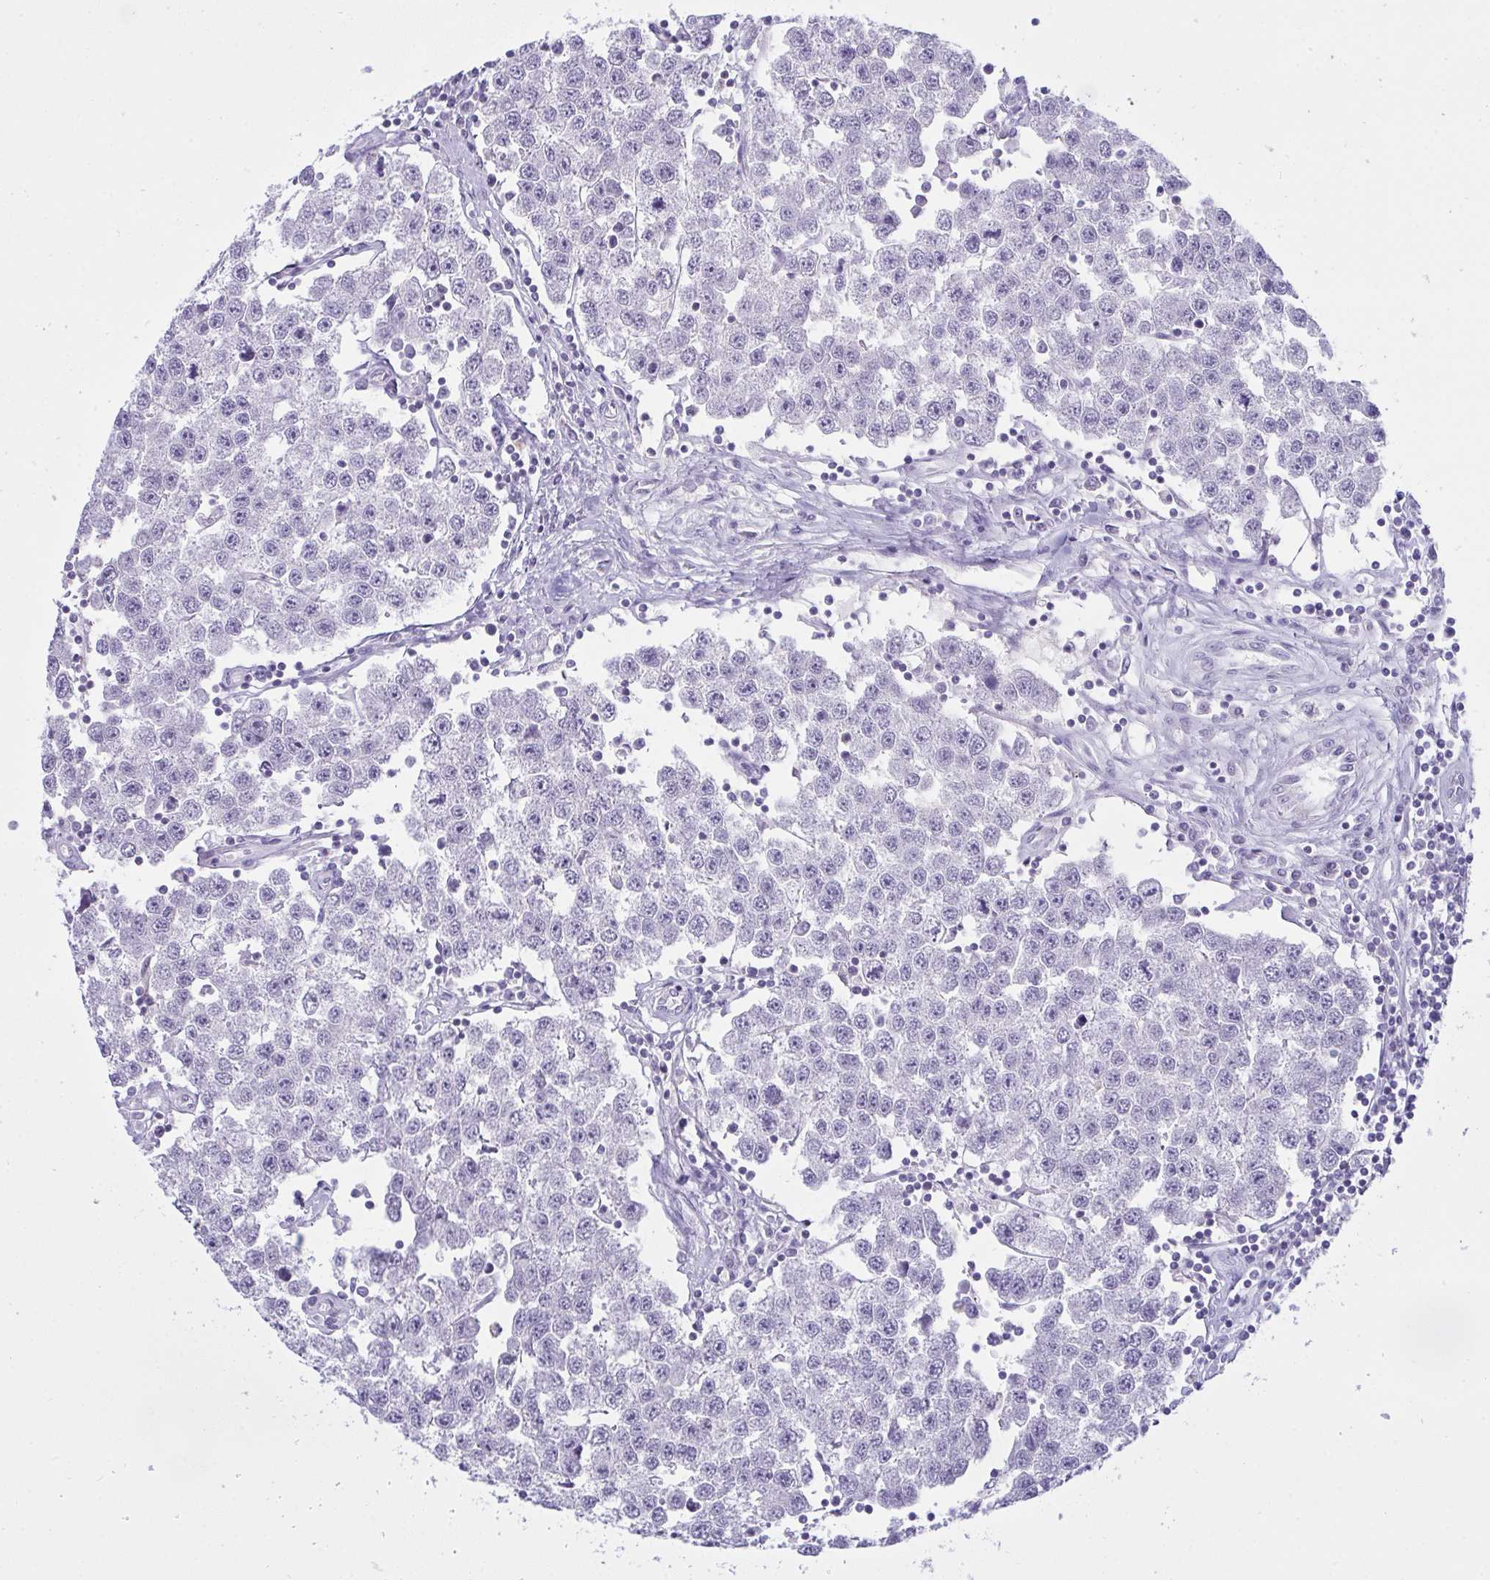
{"staining": {"intensity": "negative", "quantity": "none", "location": "none"}, "tissue": "testis cancer", "cell_type": "Tumor cells", "image_type": "cancer", "snomed": [{"axis": "morphology", "description": "Seminoma, NOS"}, {"axis": "topography", "description": "Testis"}], "caption": "A micrograph of human testis cancer is negative for staining in tumor cells.", "gene": "MYO1F", "patient": {"sex": "male", "age": 34}}